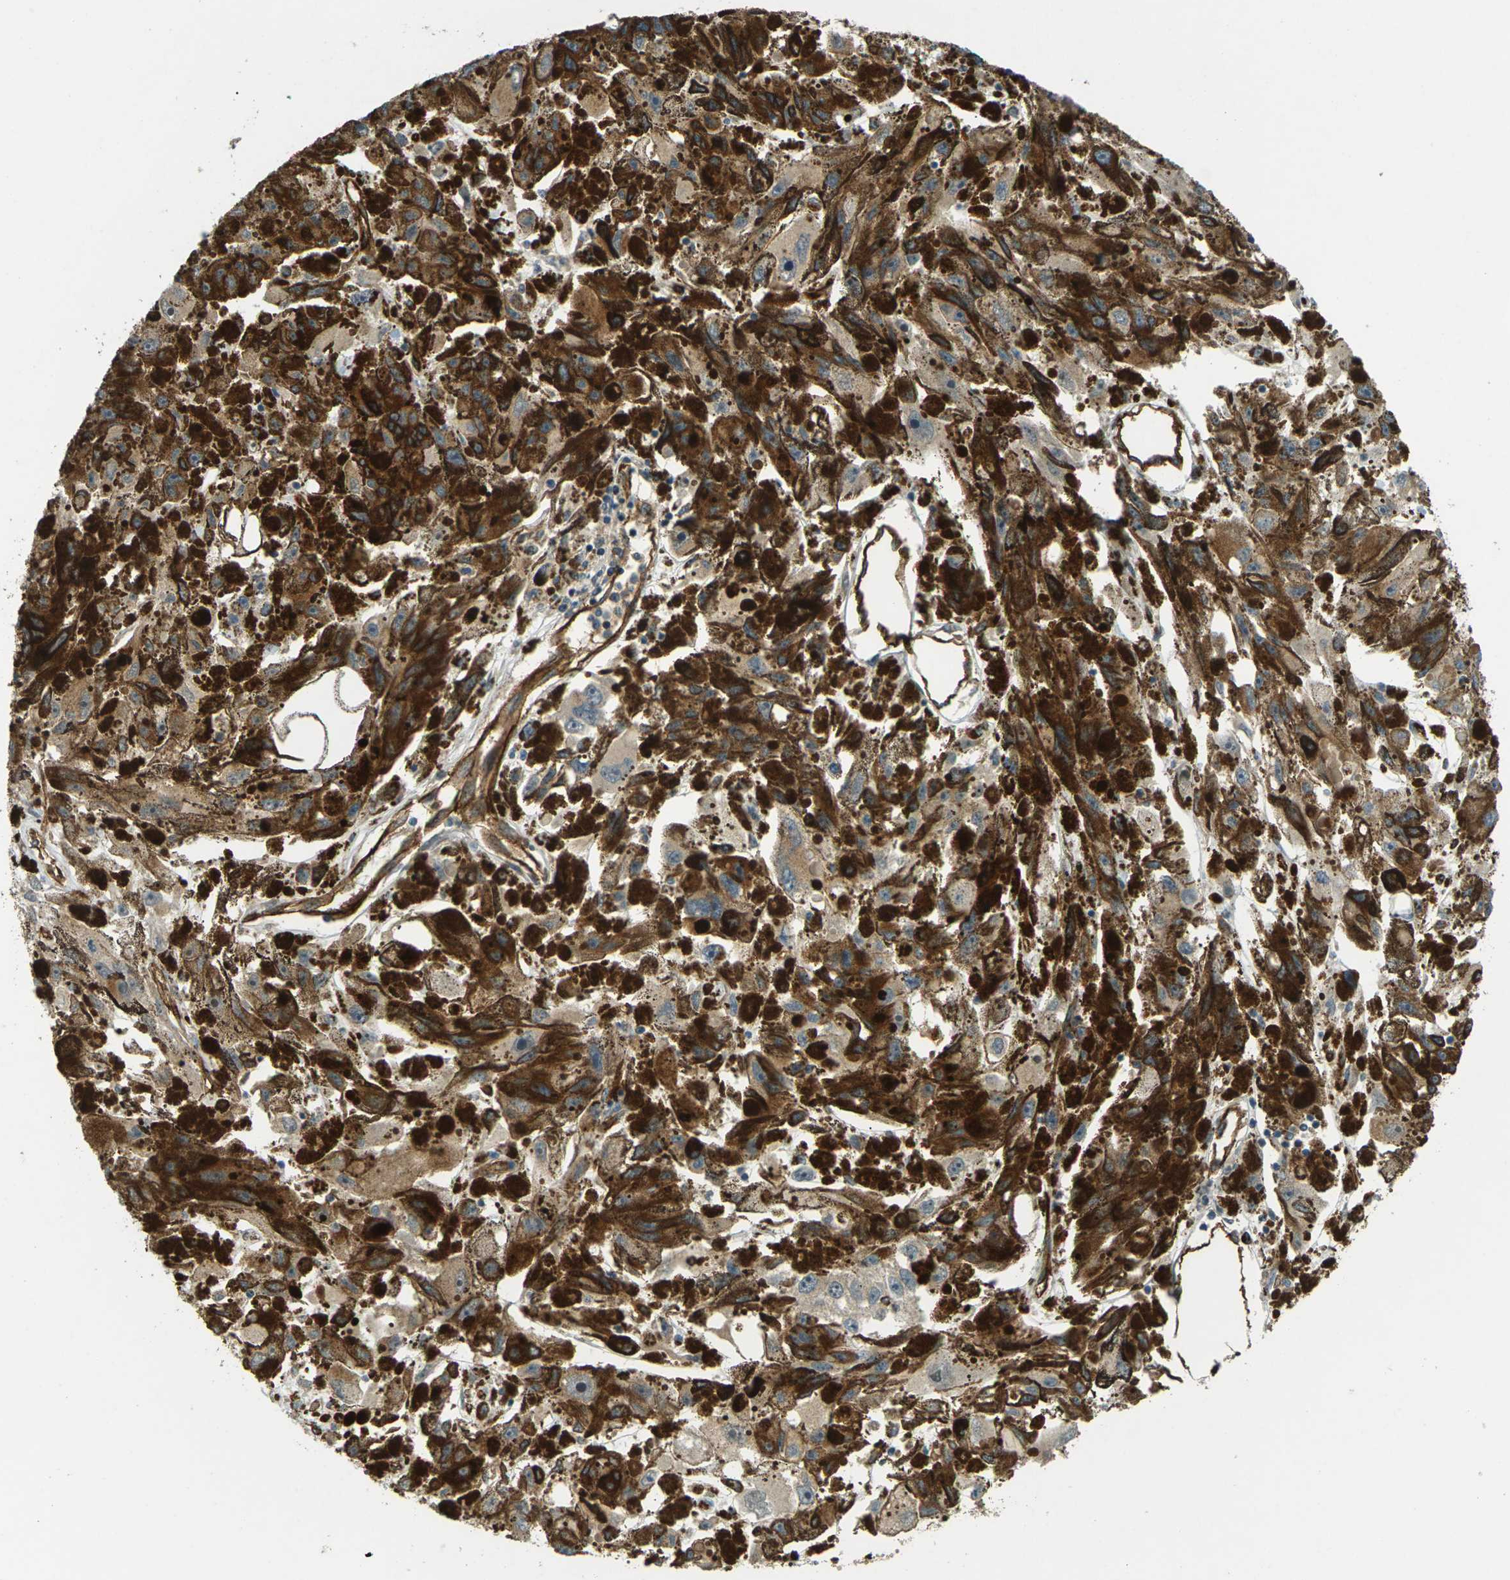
{"staining": {"intensity": "moderate", "quantity": "25%-75%", "location": "cytoplasmic/membranous"}, "tissue": "melanoma", "cell_type": "Tumor cells", "image_type": "cancer", "snomed": [{"axis": "morphology", "description": "Malignant melanoma, NOS"}, {"axis": "topography", "description": "Skin"}], "caption": "An image of melanoma stained for a protein reveals moderate cytoplasmic/membranous brown staining in tumor cells.", "gene": "S1PR1", "patient": {"sex": "female", "age": 104}}